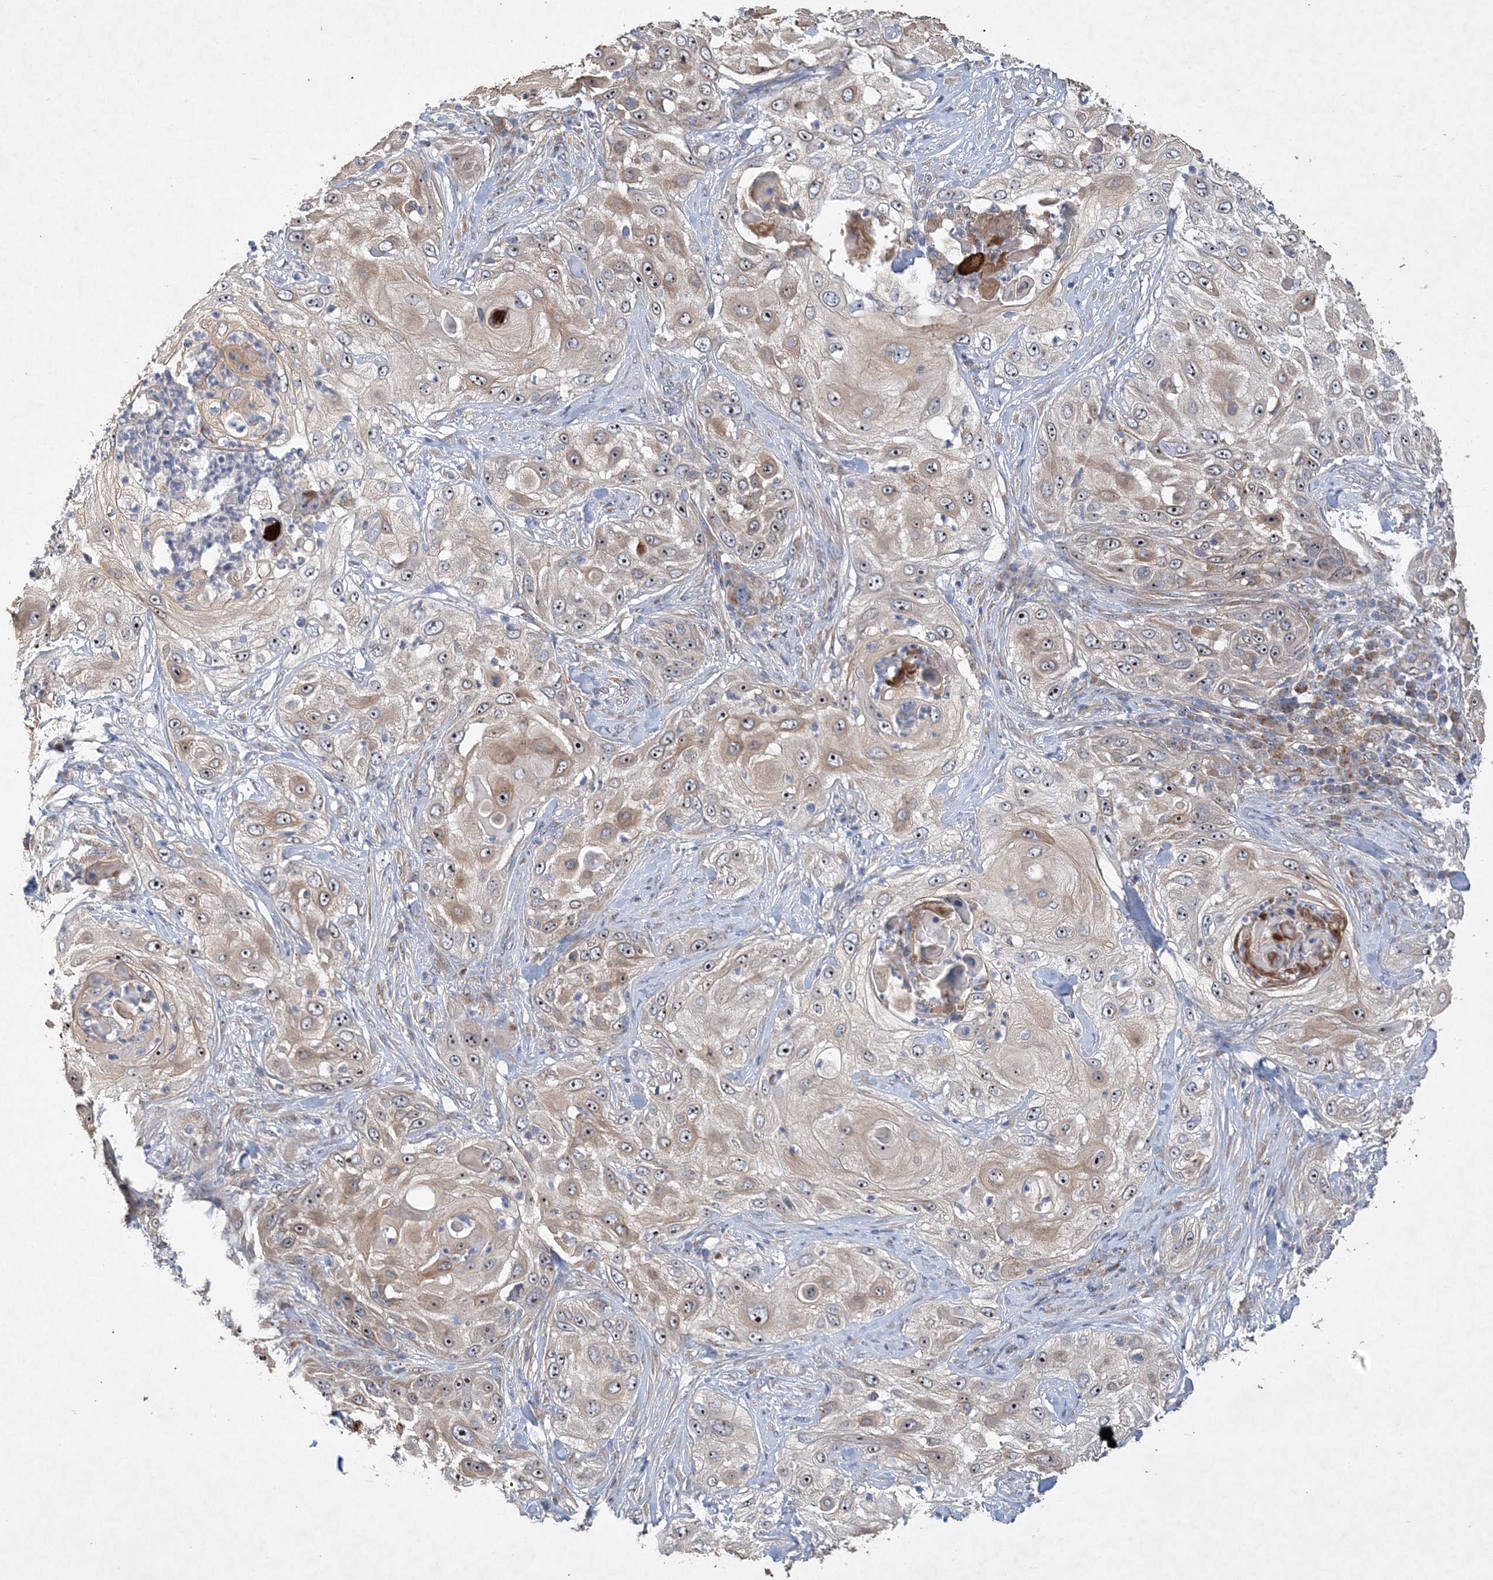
{"staining": {"intensity": "moderate", "quantity": ">75%", "location": "cytoplasmic/membranous,nuclear"}, "tissue": "skin cancer", "cell_type": "Tumor cells", "image_type": "cancer", "snomed": [{"axis": "morphology", "description": "Squamous cell carcinoma, NOS"}, {"axis": "topography", "description": "Skin"}], "caption": "Protein analysis of skin cancer (squamous cell carcinoma) tissue shows moderate cytoplasmic/membranous and nuclear staining in approximately >75% of tumor cells.", "gene": "FEZ2", "patient": {"sex": "female", "age": 44}}